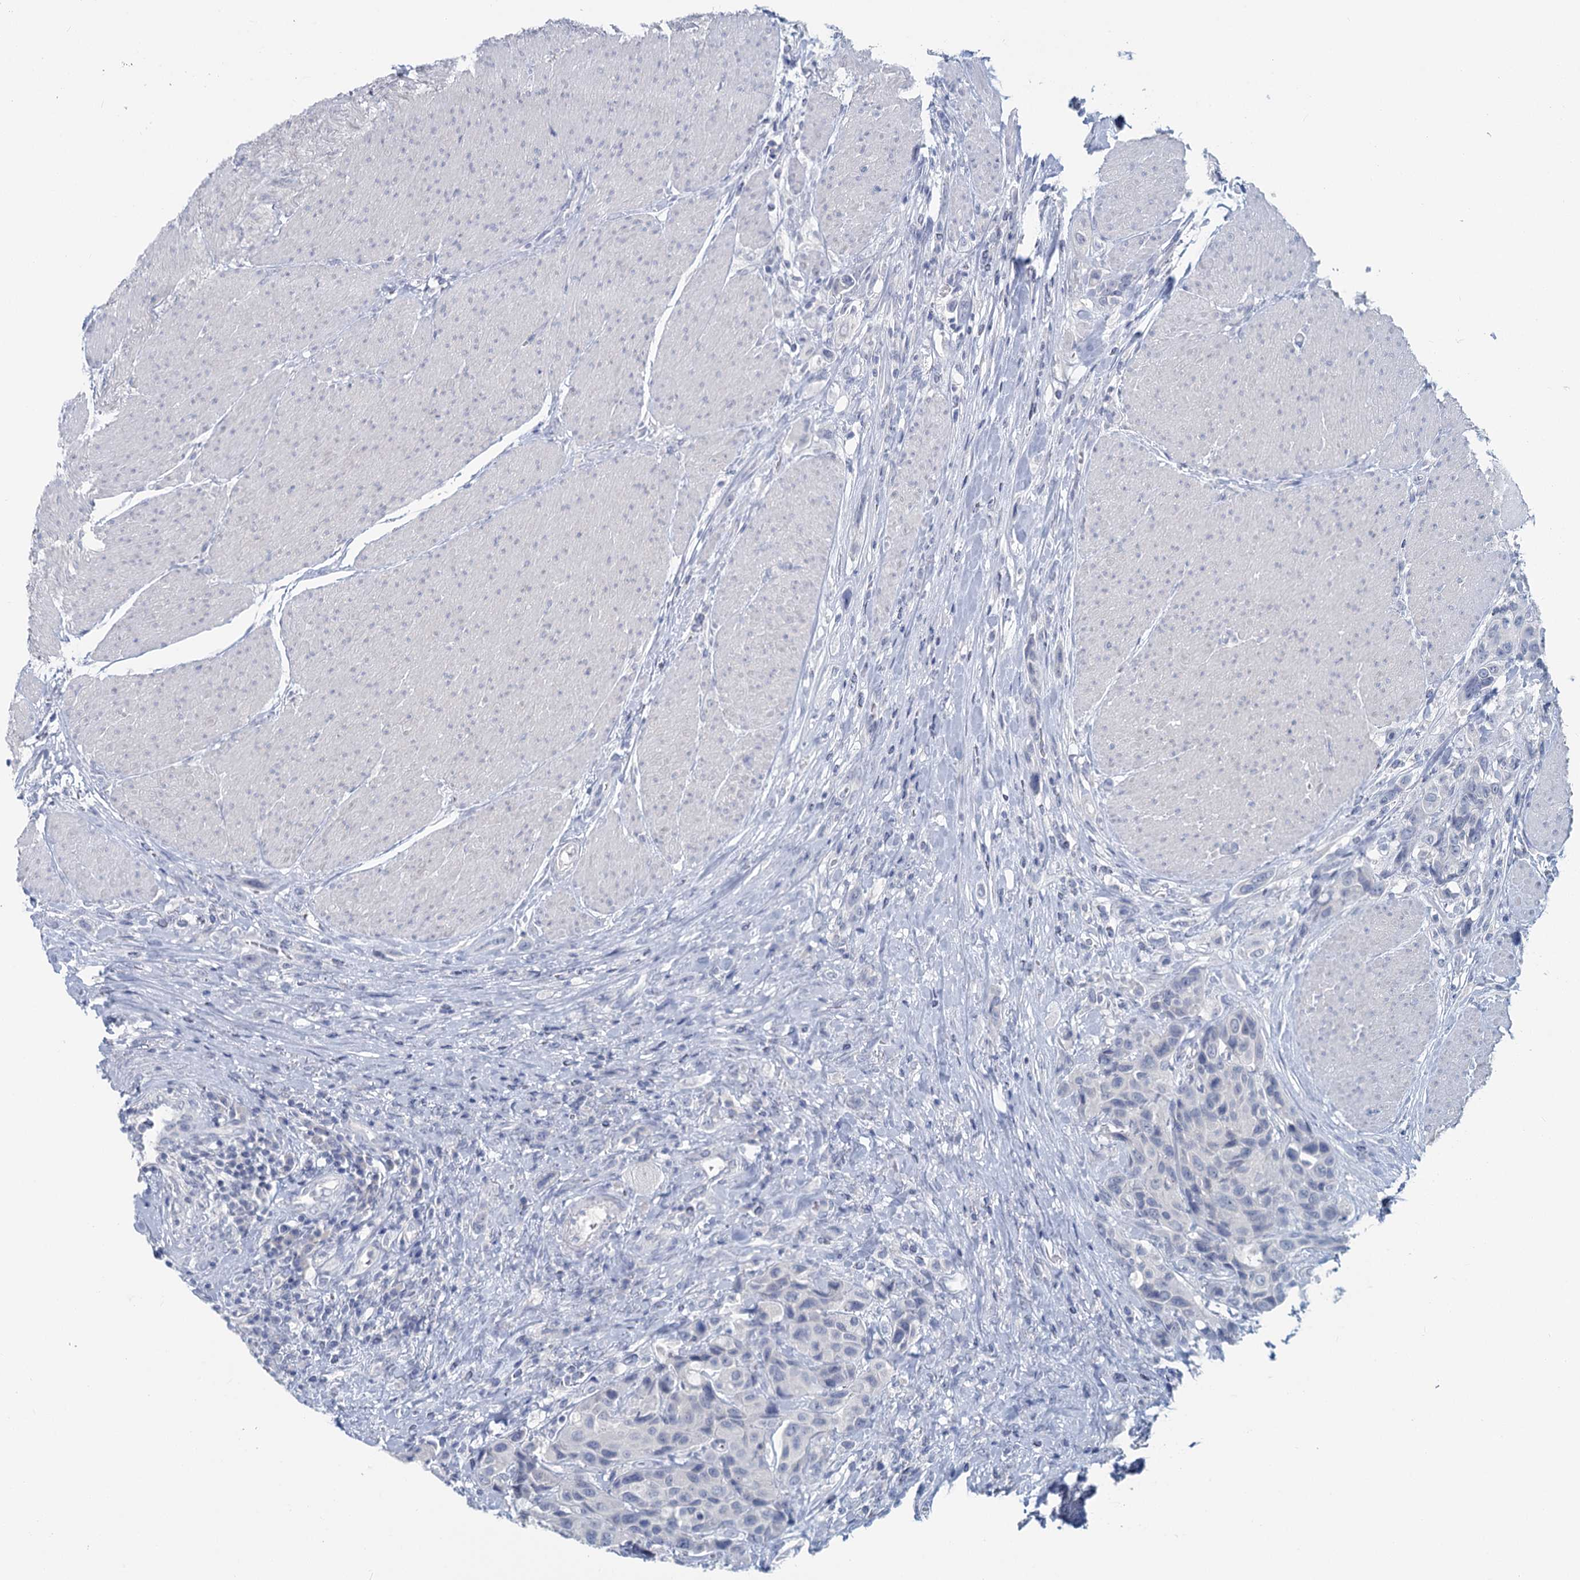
{"staining": {"intensity": "negative", "quantity": "none", "location": "none"}, "tissue": "urothelial cancer", "cell_type": "Tumor cells", "image_type": "cancer", "snomed": [{"axis": "morphology", "description": "Urothelial carcinoma, High grade"}, {"axis": "topography", "description": "Urinary bladder"}], "caption": "A high-resolution photomicrograph shows IHC staining of high-grade urothelial carcinoma, which displays no significant staining in tumor cells.", "gene": "CHGA", "patient": {"sex": "male", "age": 50}}